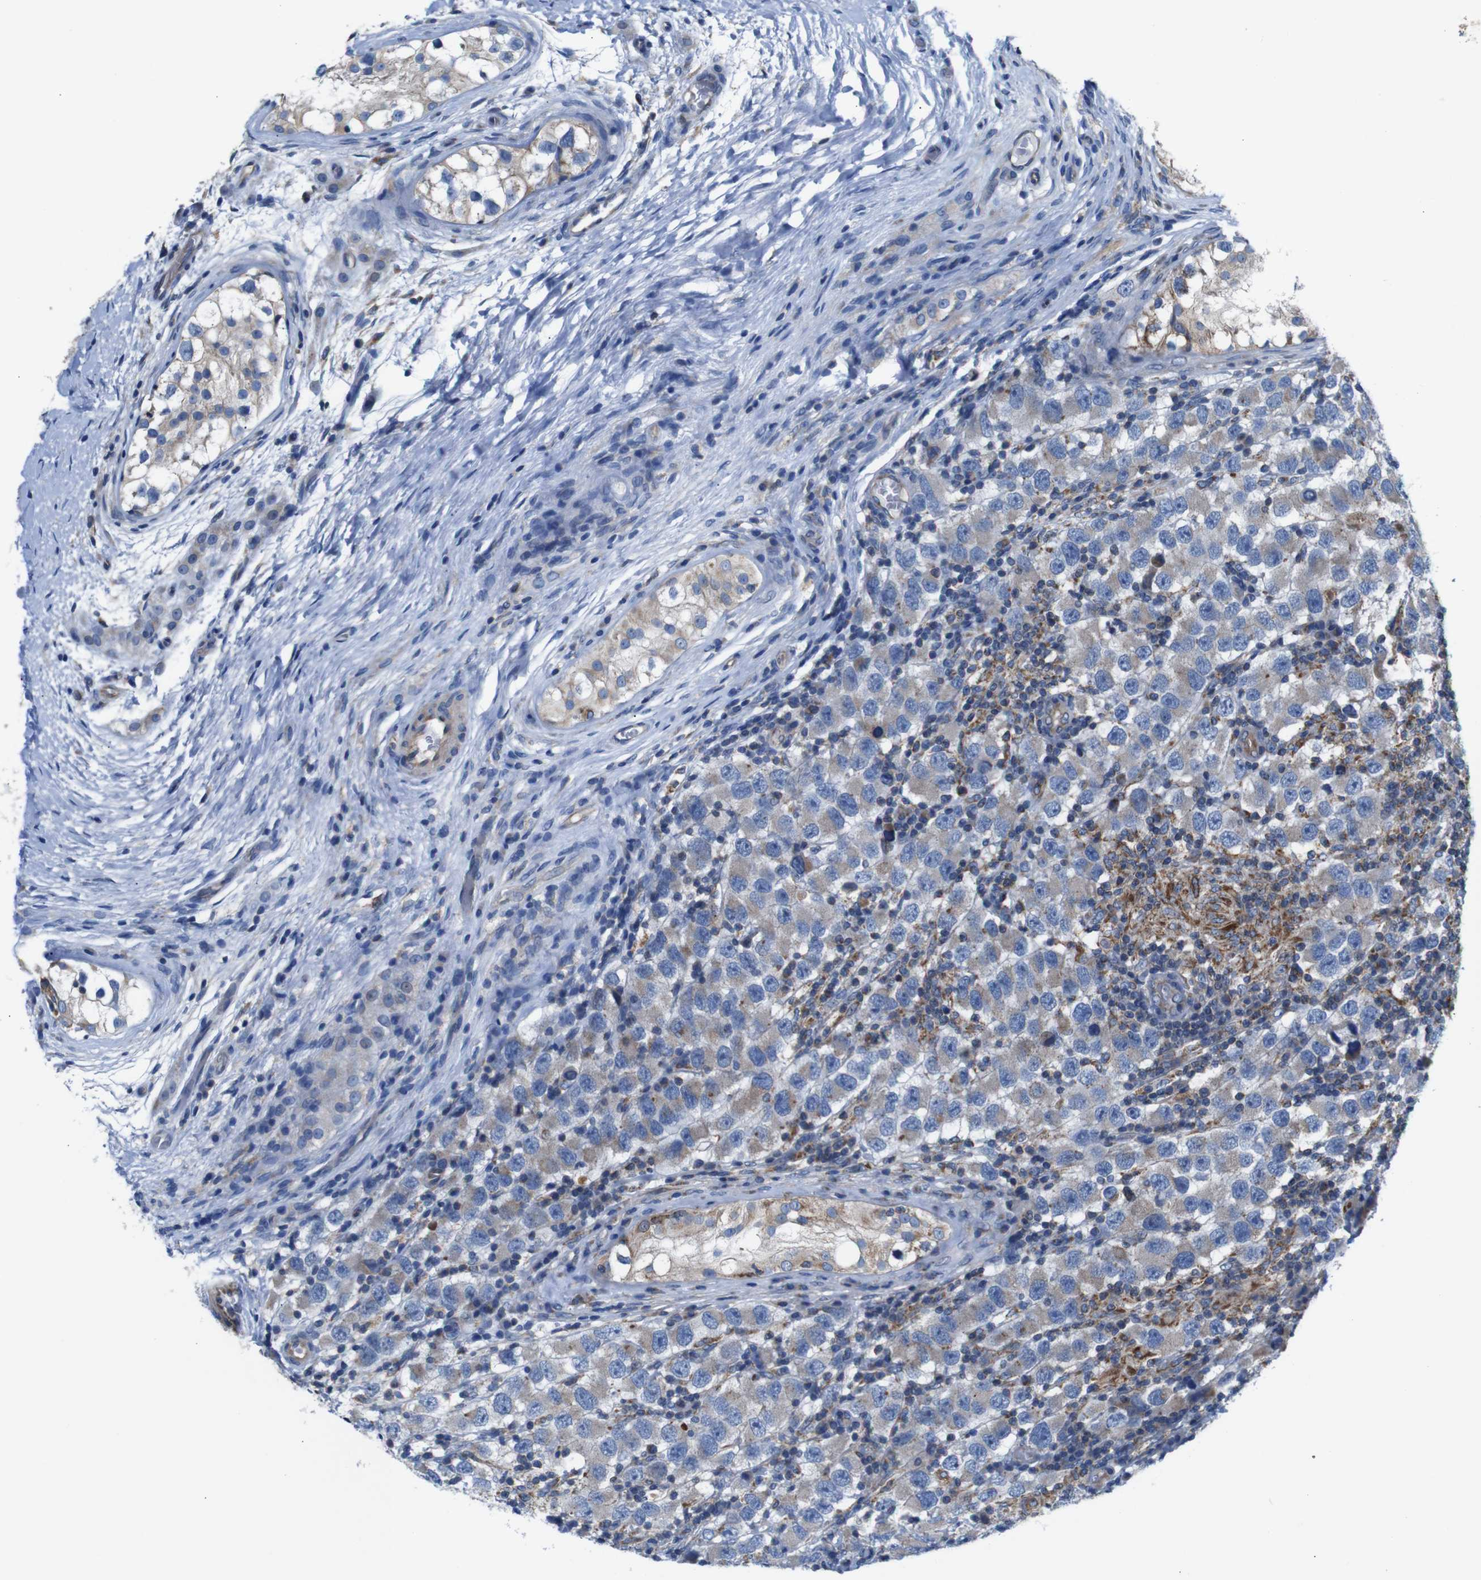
{"staining": {"intensity": "moderate", "quantity": "25%-75%", "location": "cytoplasmic/membranous"}, "tissue": "testis cancer", "cell_type": "Tumor cells", "image_type": "cancer", "snomed": [{"axis": "morphology", "description": "Carcinoma, Embryonal, NOS"}, {"axis": "topography", "description": "Testis"}], "caption": "Testis cancer stained with a brown dye shows moderate cytoplasmic/membranous positive expression in approximately 25%-75% of tumor cells.", "gene": "PDCD1LG2", "patient": {"sex": "male", "age": 21}}